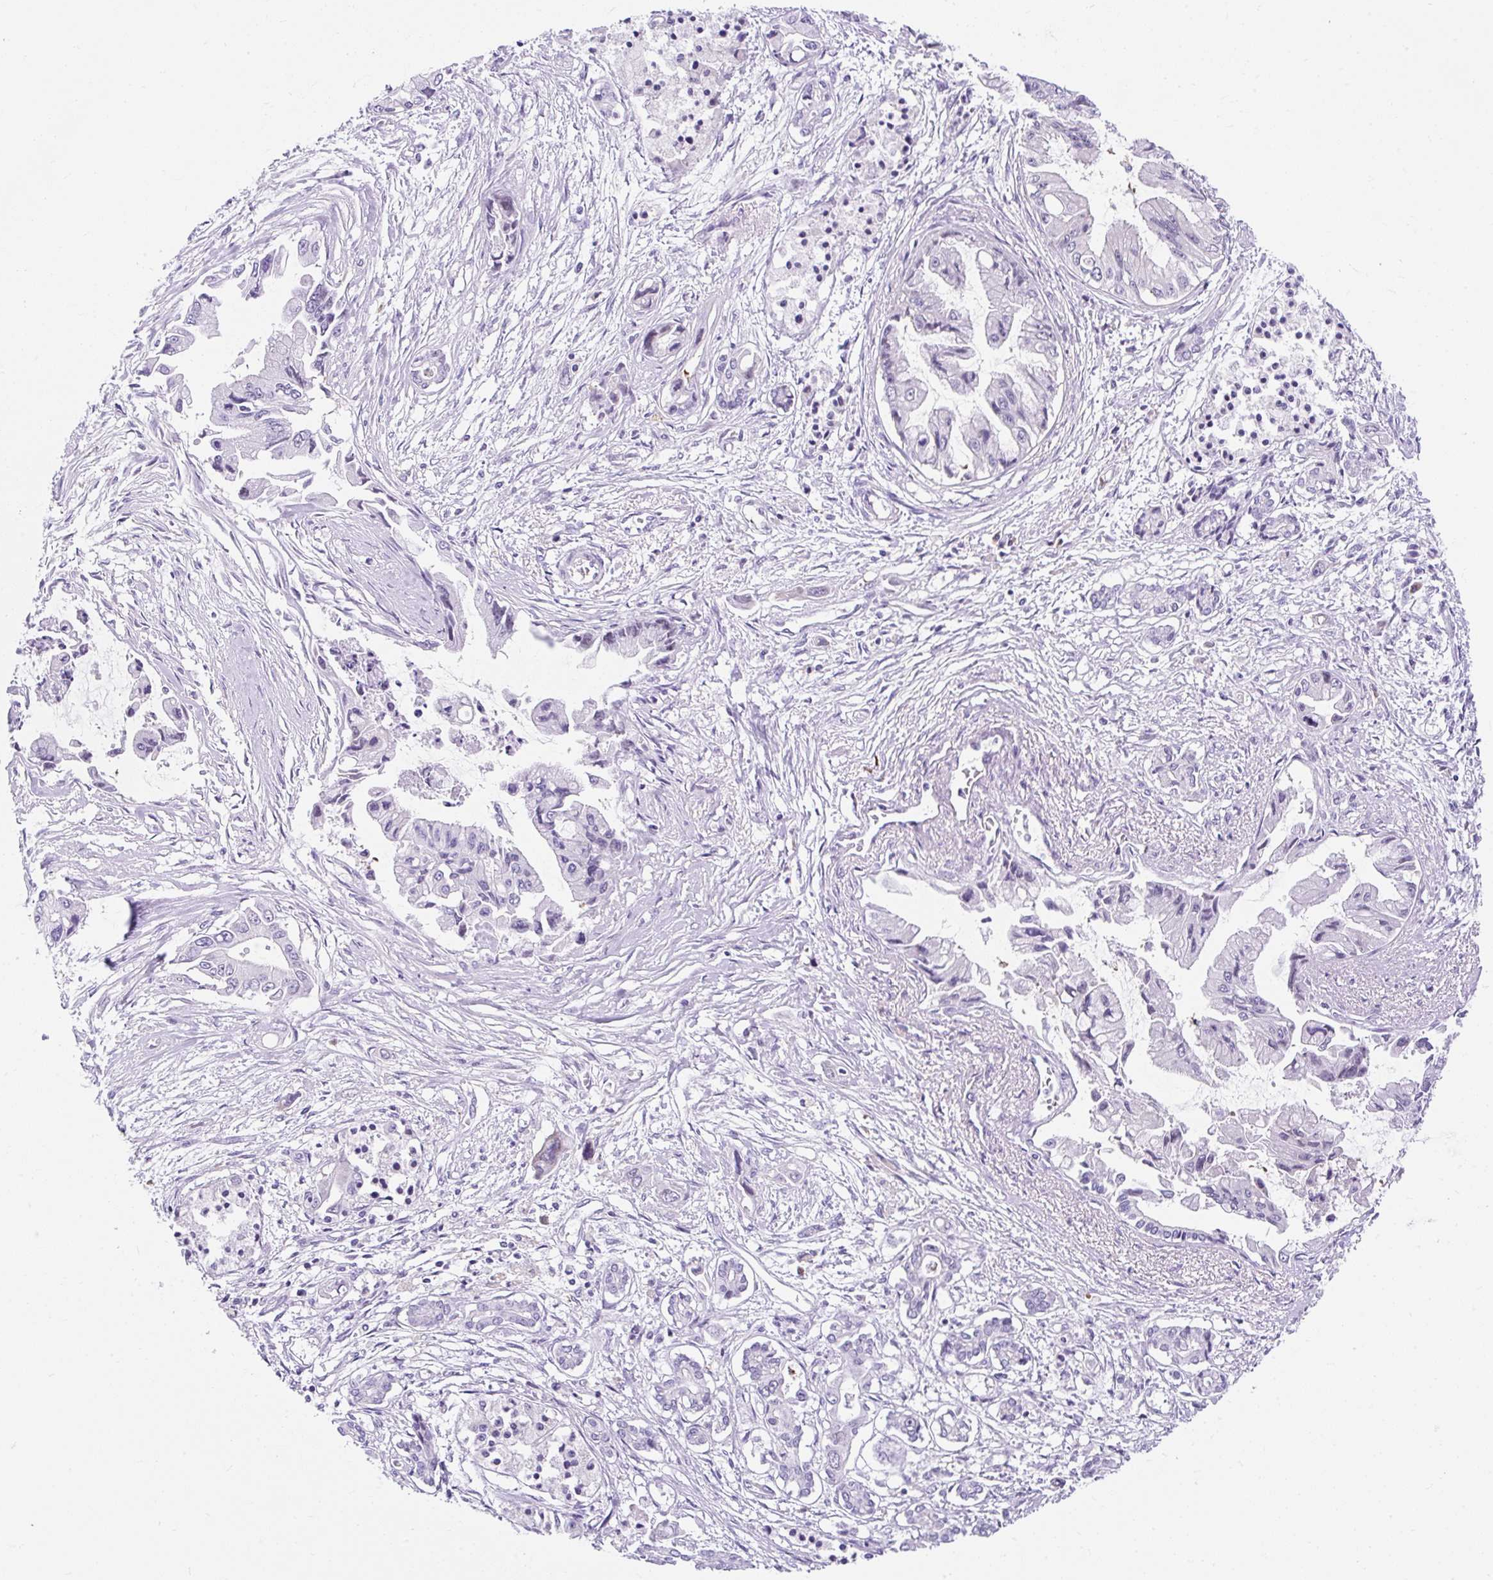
{"staining": {"intensity": "negative", "quantity": "none", "location": "none"}, "tissue": "pancreatic cancer", "cell_type": "Tumor cells", "image_type": "cancer", "snomed": [{"axis": "morphology", "description": "Adenocarcinoma, NOS"}, {"axis": "topography", "description": "Pancreas"}], "caption": "This is an IHC image of pancreatic cancer (adenocarcinoma). There is no positivity in tumor cells.", "gene": "GOLGA8A", "patient": {"sex": "male", "age": 84}}